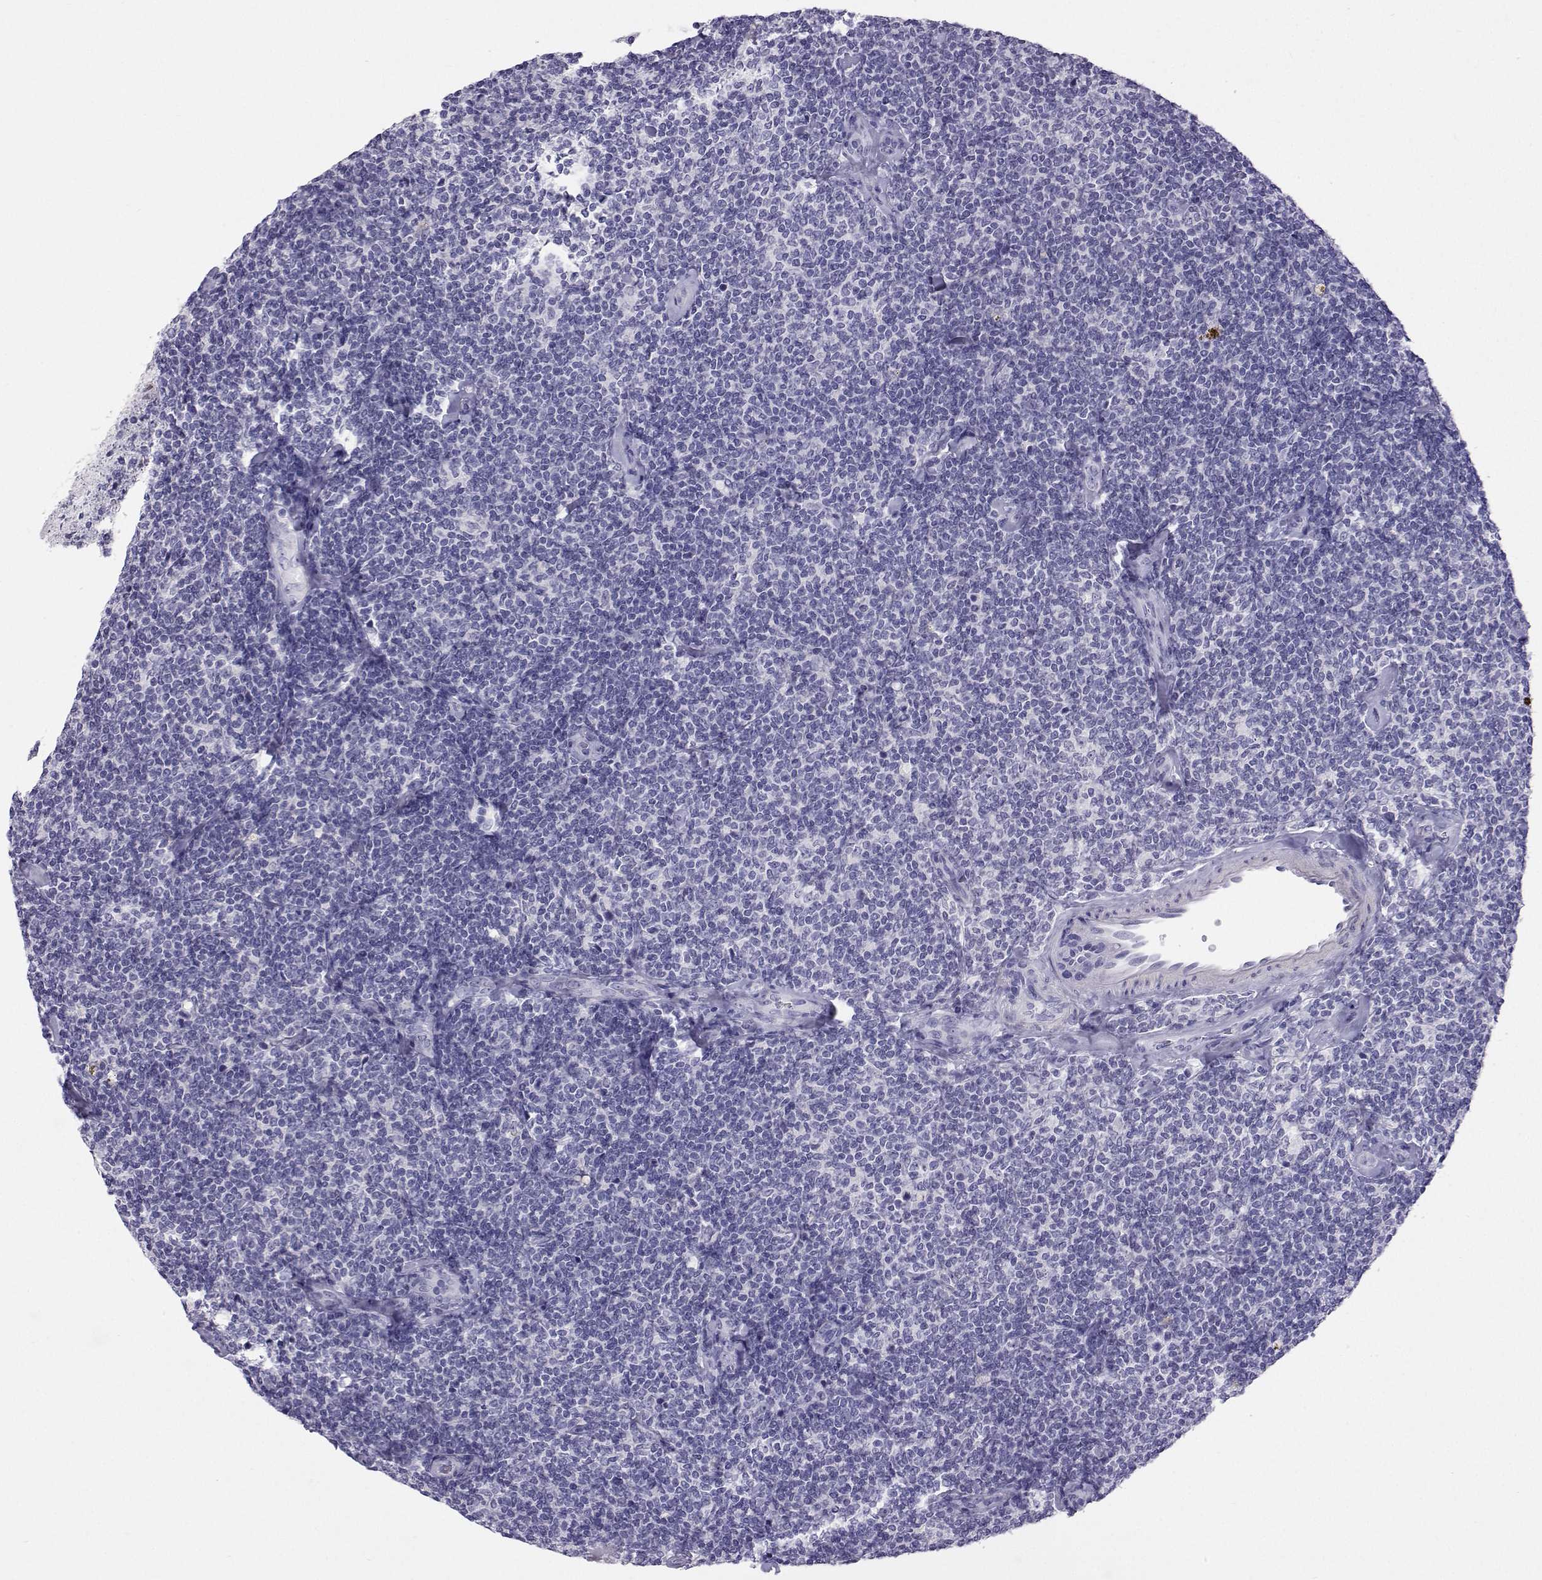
{"staining": {"intensity": "negative", "quantity": "none", "location": "none"}, "tissue": "lymphoma", "cell_type": "Tumor cells", "image_type": "cancer", "snomed": [{"axis": "morphology", "description": "Malignant lymphoma, non-Hodgkin's type, Low grade"}, {"axis": "topography", "description": "Lymph node"}], "caption": "This is an immunohistochemistry (IHC) histopathology image of lymphoma. There is no staining in tumor cells.", "gene": "PLIN4", "patient": {"sex": "female", "age": 56}}